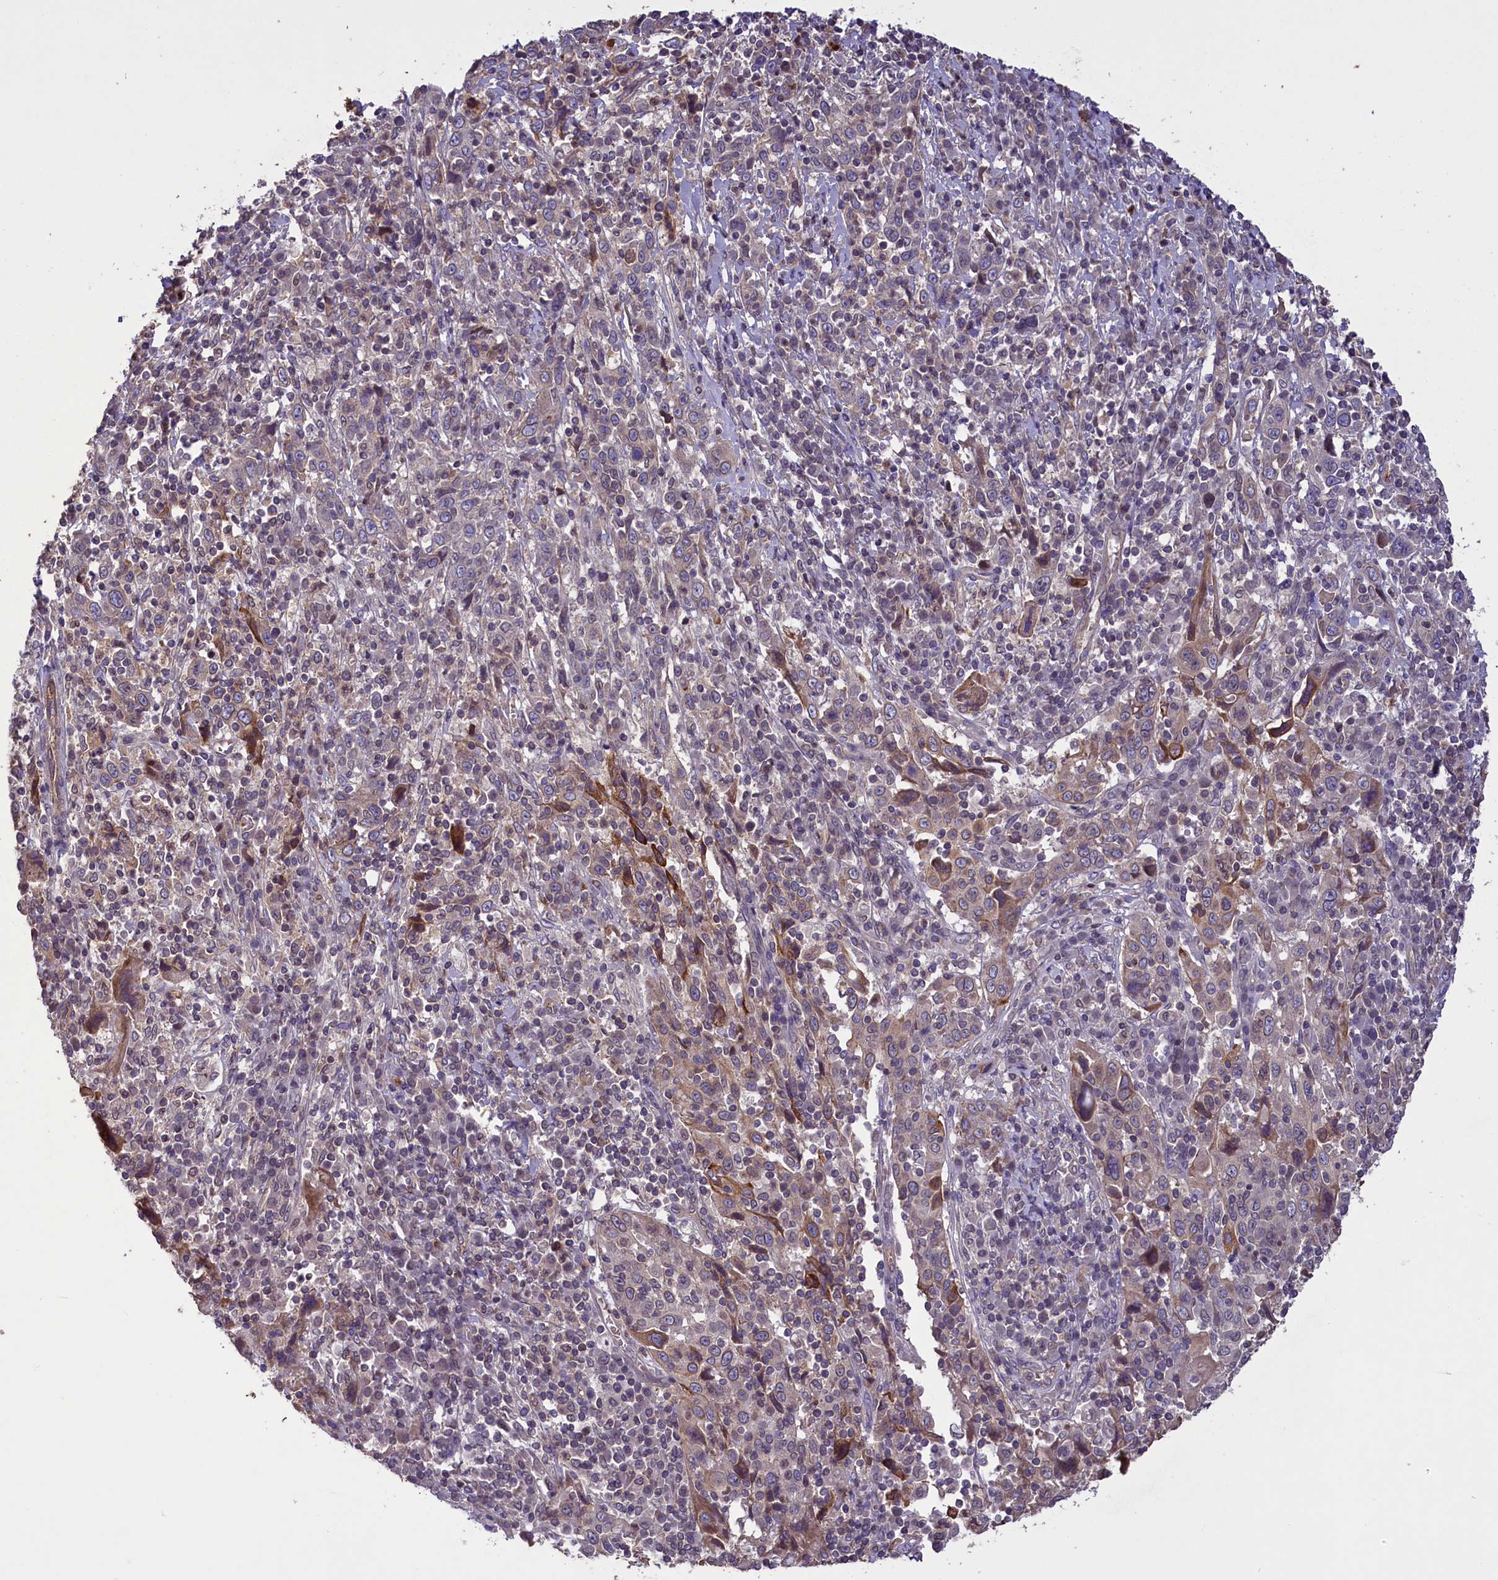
{"staining": {"intensity": "moderate", "quantity": "<25%", "location": "cytoplasmic/membranous"}, "tissue": "cervical cancer", "cell_type": "Tumor cells", "image_type": "cancer", "snomed": [{"axis": "morphology", "description": "Squamous cell carcinoma, NOS"}, {"axis": "topography", "description": "Cervix"}], "caption": "High-magnification brightfield microscopy of squamous cell carcinoma (cervical) stained with DAB (brown) and counterstained with hematoxylin (blue). tumor cells exhibit moderate cytoplasmic/membranous expression is identified in about<25% of cells. (brown staining indicates protein expression, while blue staining denotes nuclei).", "gene": "CCDC125", "patient": {"sex": "female", "age": 46}}